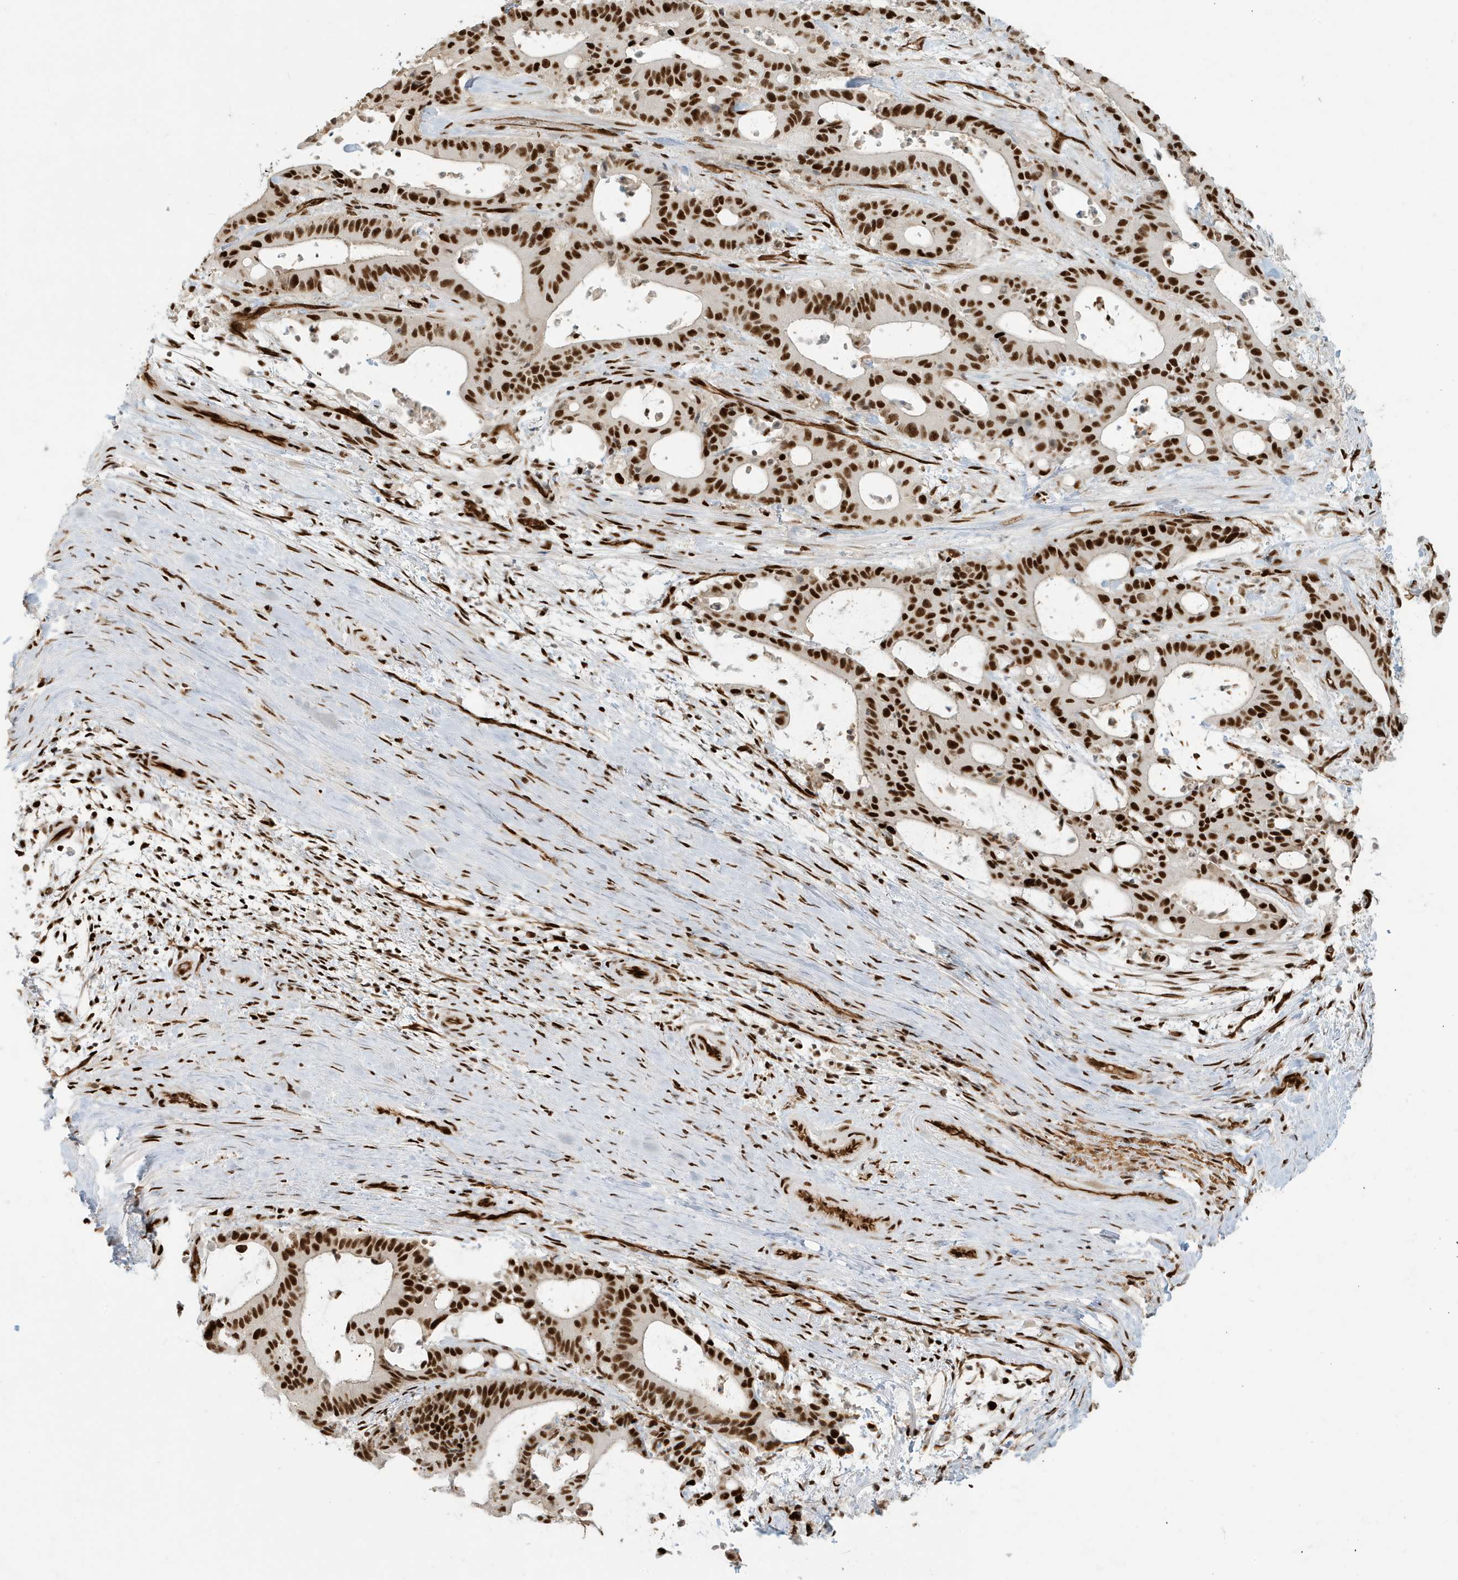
{"staining": {"intensity": "strong", "quantity": ">75%", "location": "nuclear"}, "tissue": "liver cancer", "cell_type": "Tumor cells", "image_type": "cancer", "snomed": [{"axis": "morphology", "description": "Normal tissue, NOS"}, {"axis": "morphology", "description": "Cholangiocarcinoma"}, {"axis": "topography", "description": "Liver"}, {"axis": "topography", "description": "Peripheral nerve tissue"}], "caption": "A brown stain highlights strong nuclear positivity of a protein in cholangiocarcinoma (liver) tumor cells.", "gene": "CKS2", "patient": {"sex": "female", "age": 73}}